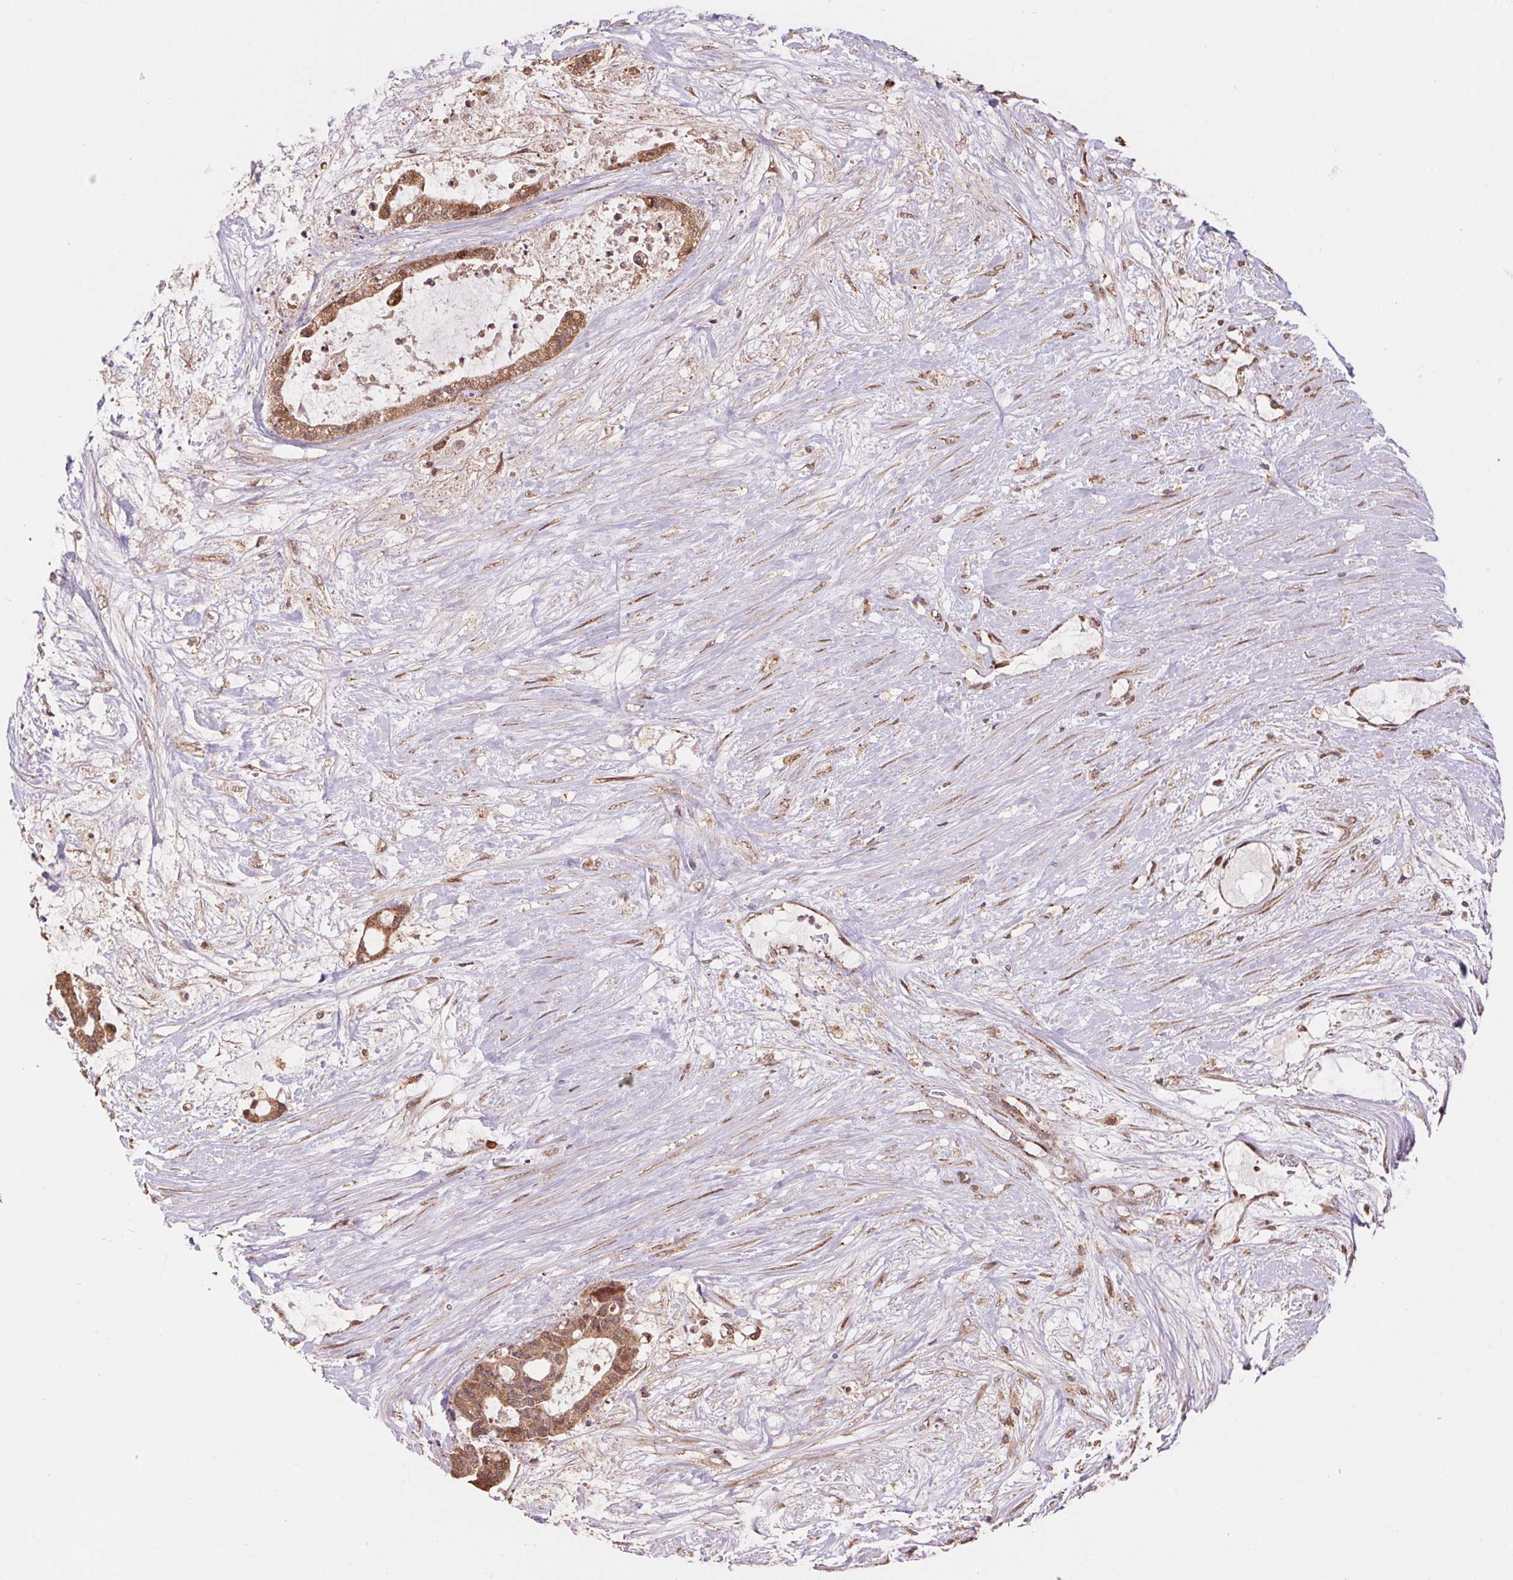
{"staining": {"intensity": "moderate", "quantity": ">75%", "location": "cytoplasmic/membranous"}, "tissue": "liver cancer", "cell_type": "Tumor cells", "image_type": "cancer", "snomed": [{"axis": "morphology", "description": "Normal tissue, NOS"}, {"axis": "morphology", "description": "Cholangiocarcinoma"}, {"axis": "topography", "description": "Liver"}, {"axis": "topography", "description": "Peripheral nerve tissue"}], "caption": "Tumor cells demonstrate medium levels of moderate cytoplasmic/membranous expression in about >75% of cells in human cholangiocarcinoma (liver).", "gene": "PDHA1", "patient": {"sex": "female", "age": 73}}